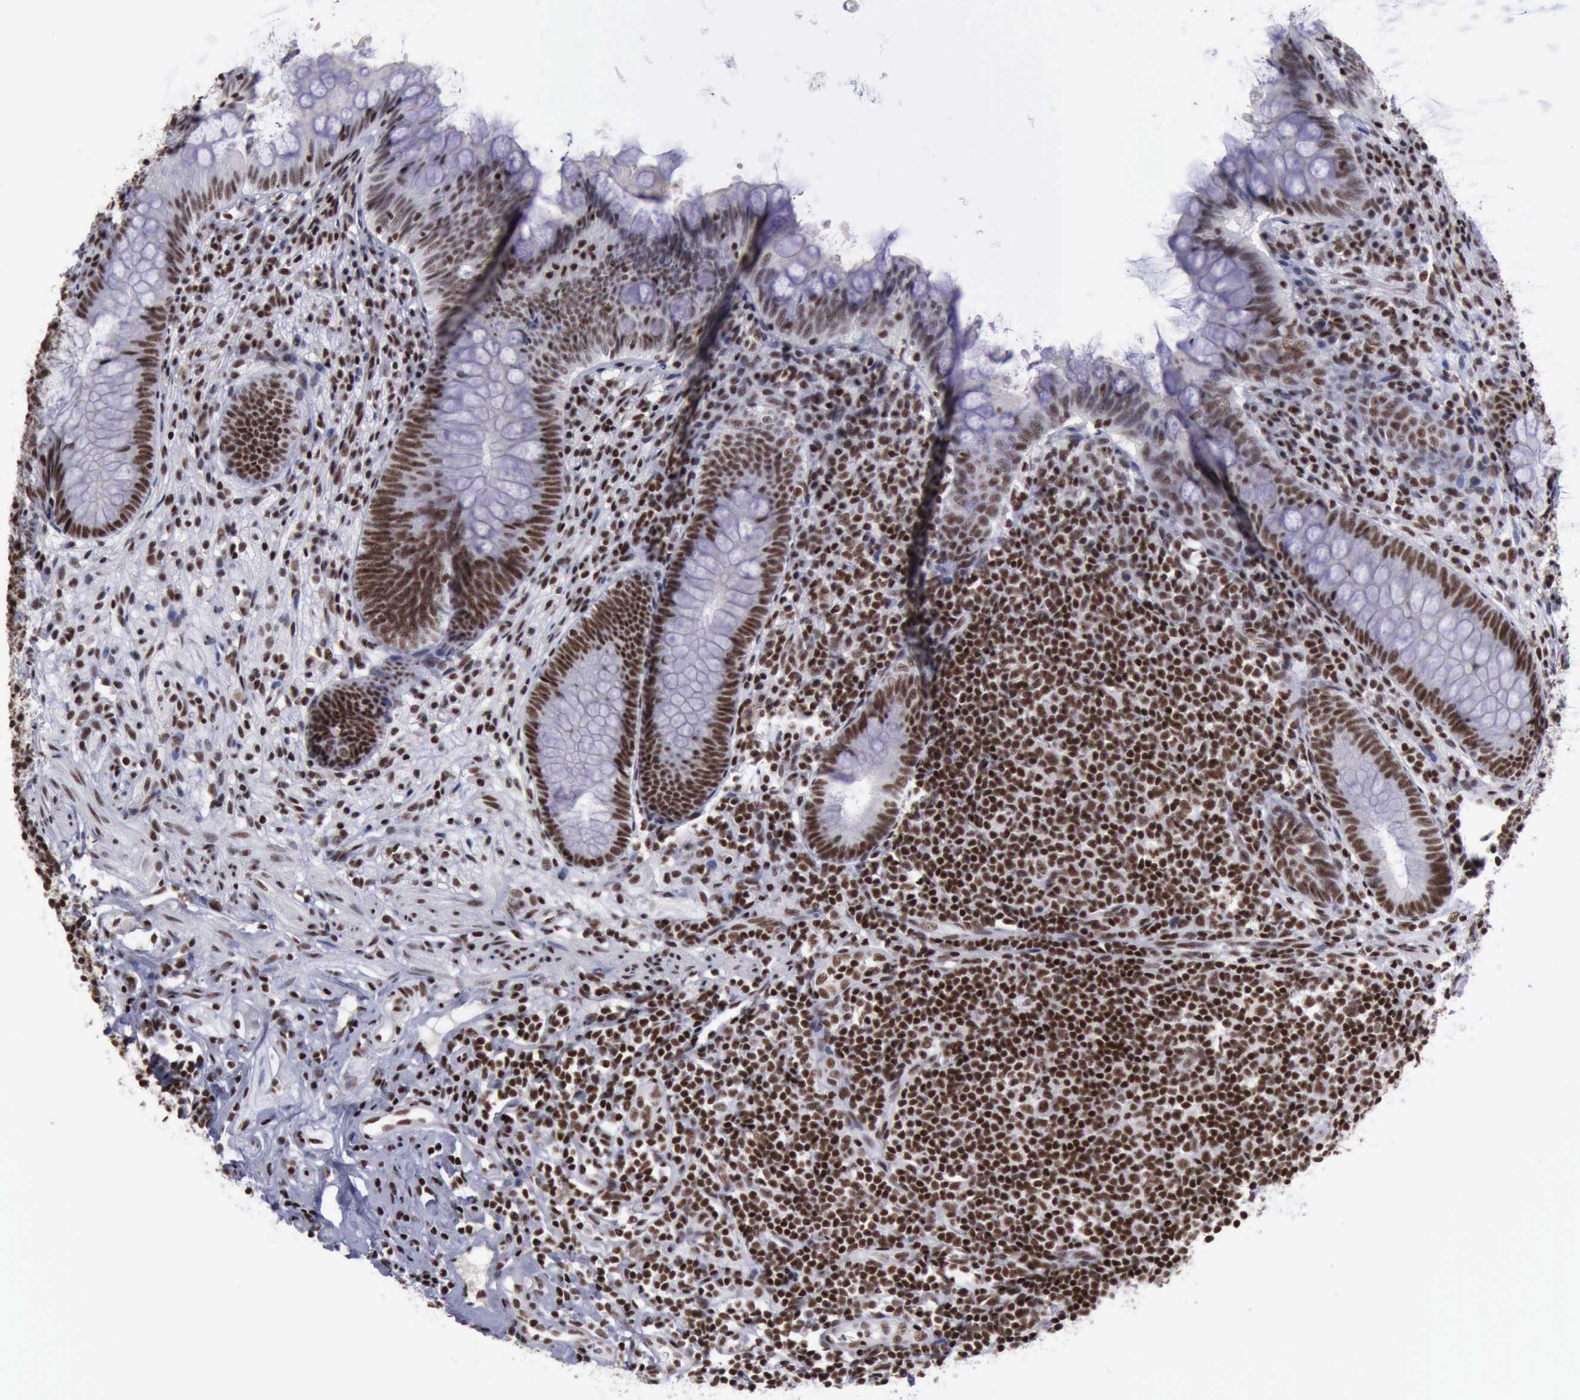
{"staining": {"intensity": "strong", "quantity": ">75%", "location": "nuclear"}, "tissue": "appendix", "cell_type": "Glandular cells", "image_type": "normal", "snomed": [{"axis": "morphology", "description": "Normal tissue, NOS"}, {"axis": "topography", "description": "Appendix"}], "caption": "About >75% of glandular cells in benign appendix display strong nuclear protein expression as visualized by brown immunohistochemical staining.", "gene": "YY1", "patient": {"sex": "female", "age": 66}}